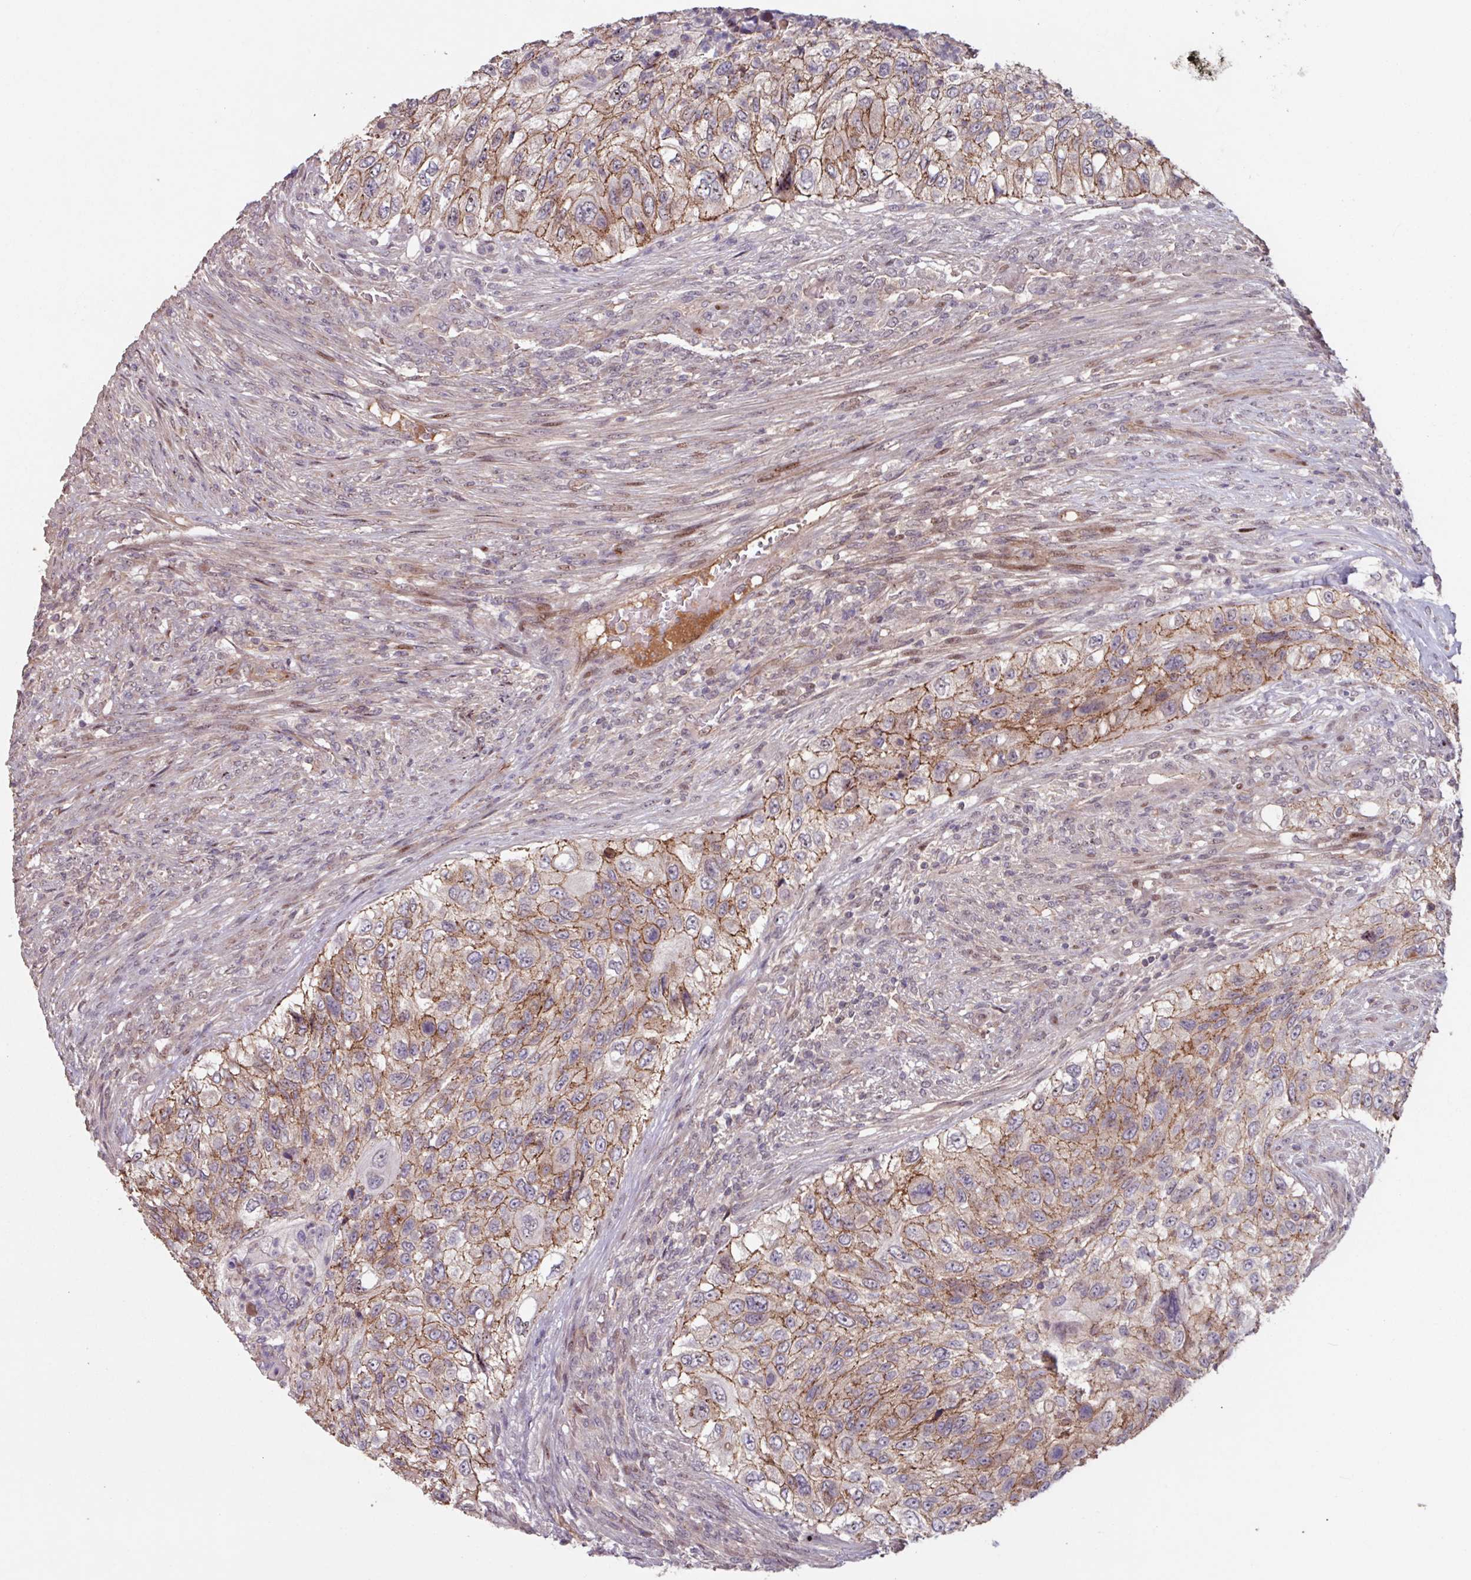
{"staining": {"intensity": "moderate", "quantity": ">75%", "location": "cytoplasmic/membranous"}, "tissue": "urothelial cancer", "cell_type": "Tumor cells", "image_type": "cancer", "snomed": [{"axis": "morphology", "description": "Urothelial carcinoma, High grade"}, {"axis": "topography", "description": "Urinary bladder"}], "caption": "Tumor cells display medium levels of moderate cytoplasmic/membranous positivity in approximately >75% of cells in human urothelial carcinoma (high-grade).", "gene": "TMEM88", "patient": {"sex": "female", "age": 60}}